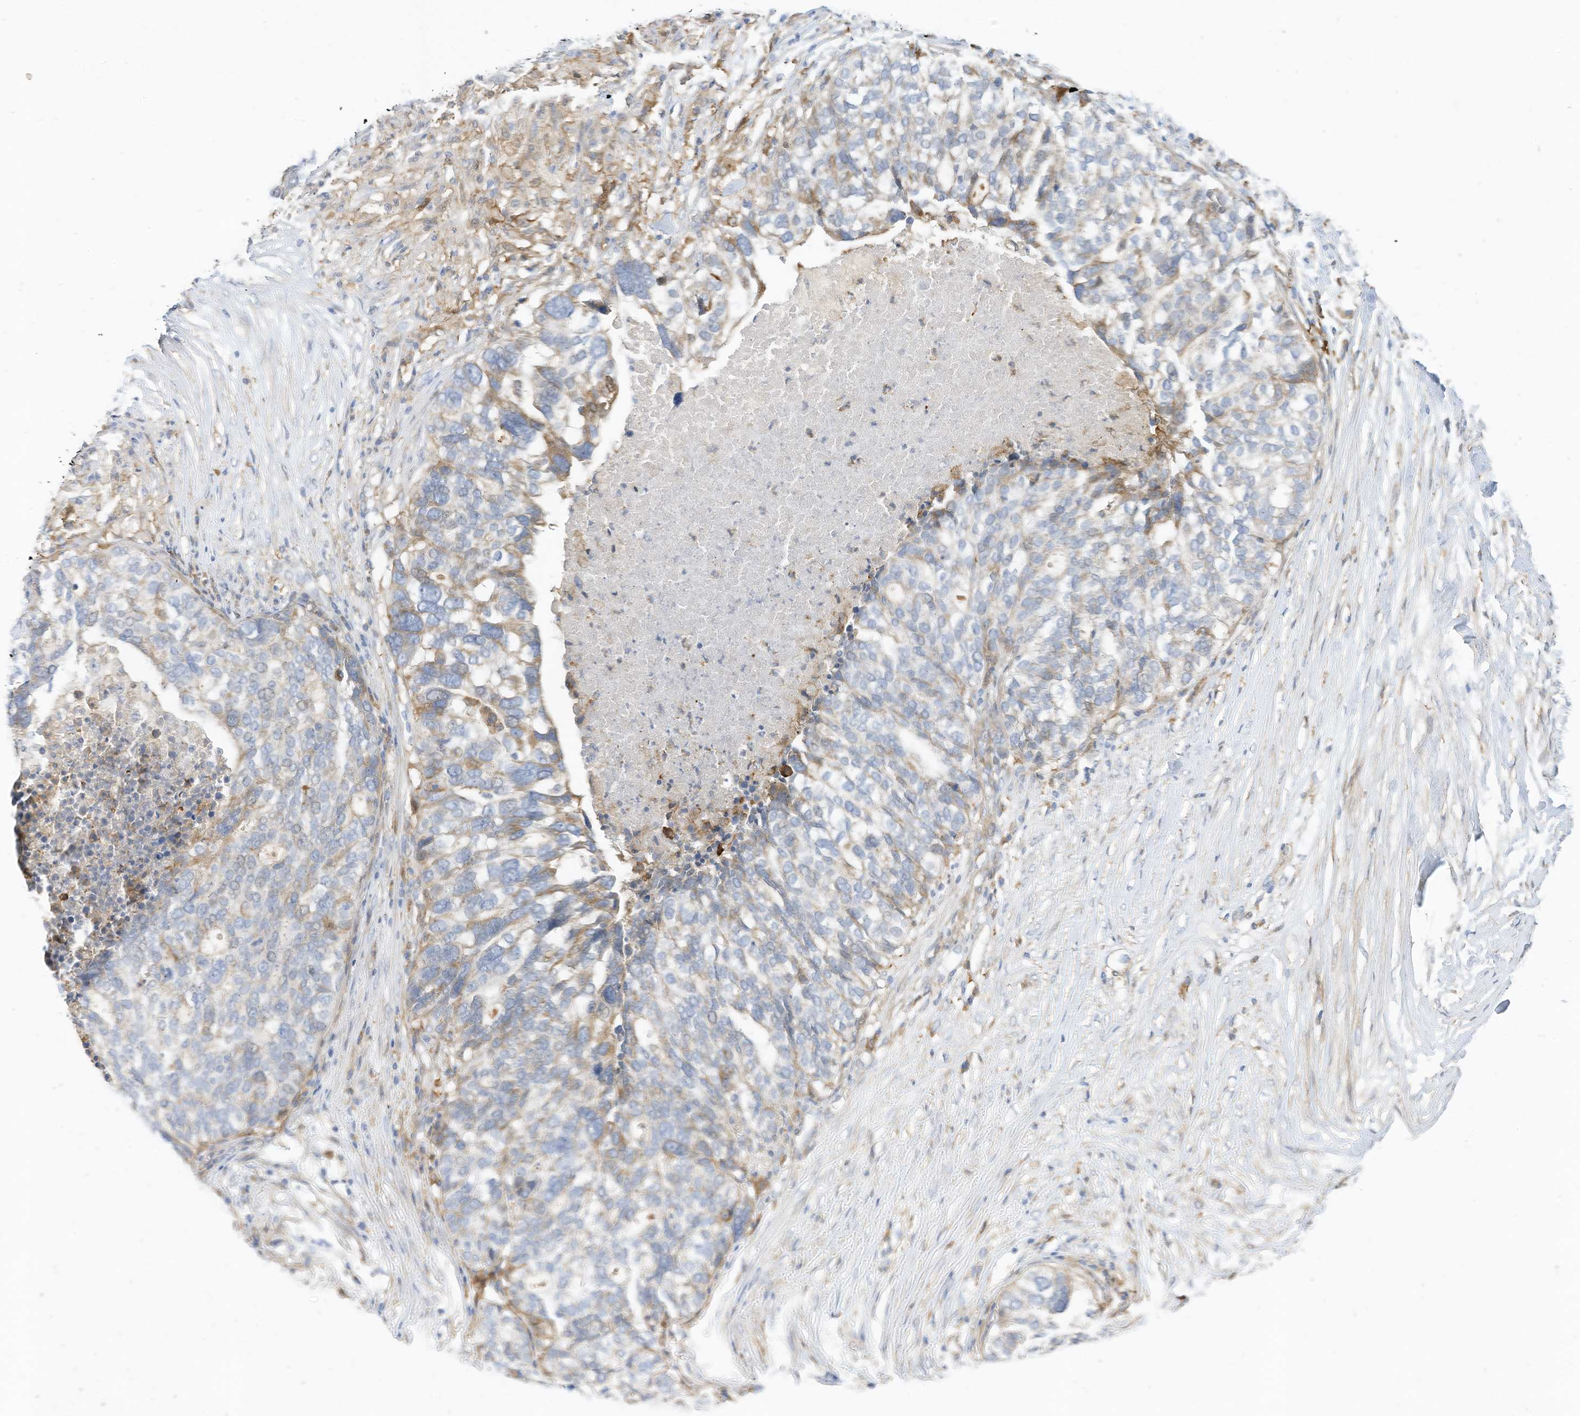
{"staining": {"intensity": "weak", "quantity": "<25%", "location": "cytoplasmic/membranous"}, "tissue": "ovarian cancer", "cell_type": "Tumor cells", "image_type": "cancer", "snomed": [{"axis": "morphology", "description": "Cystadenocarcinoma, serous, NOS"}, {"axis": "topography", "description": "Ovary"}], "caption": "This image is of ovarian cancer stained with IHC to label a protein in brown with the nuclei are counter-stained blue. There is no positivity in tumor cells.", "gene": "ATP13A1", "patient": {"sex": "female", "age": 59}}